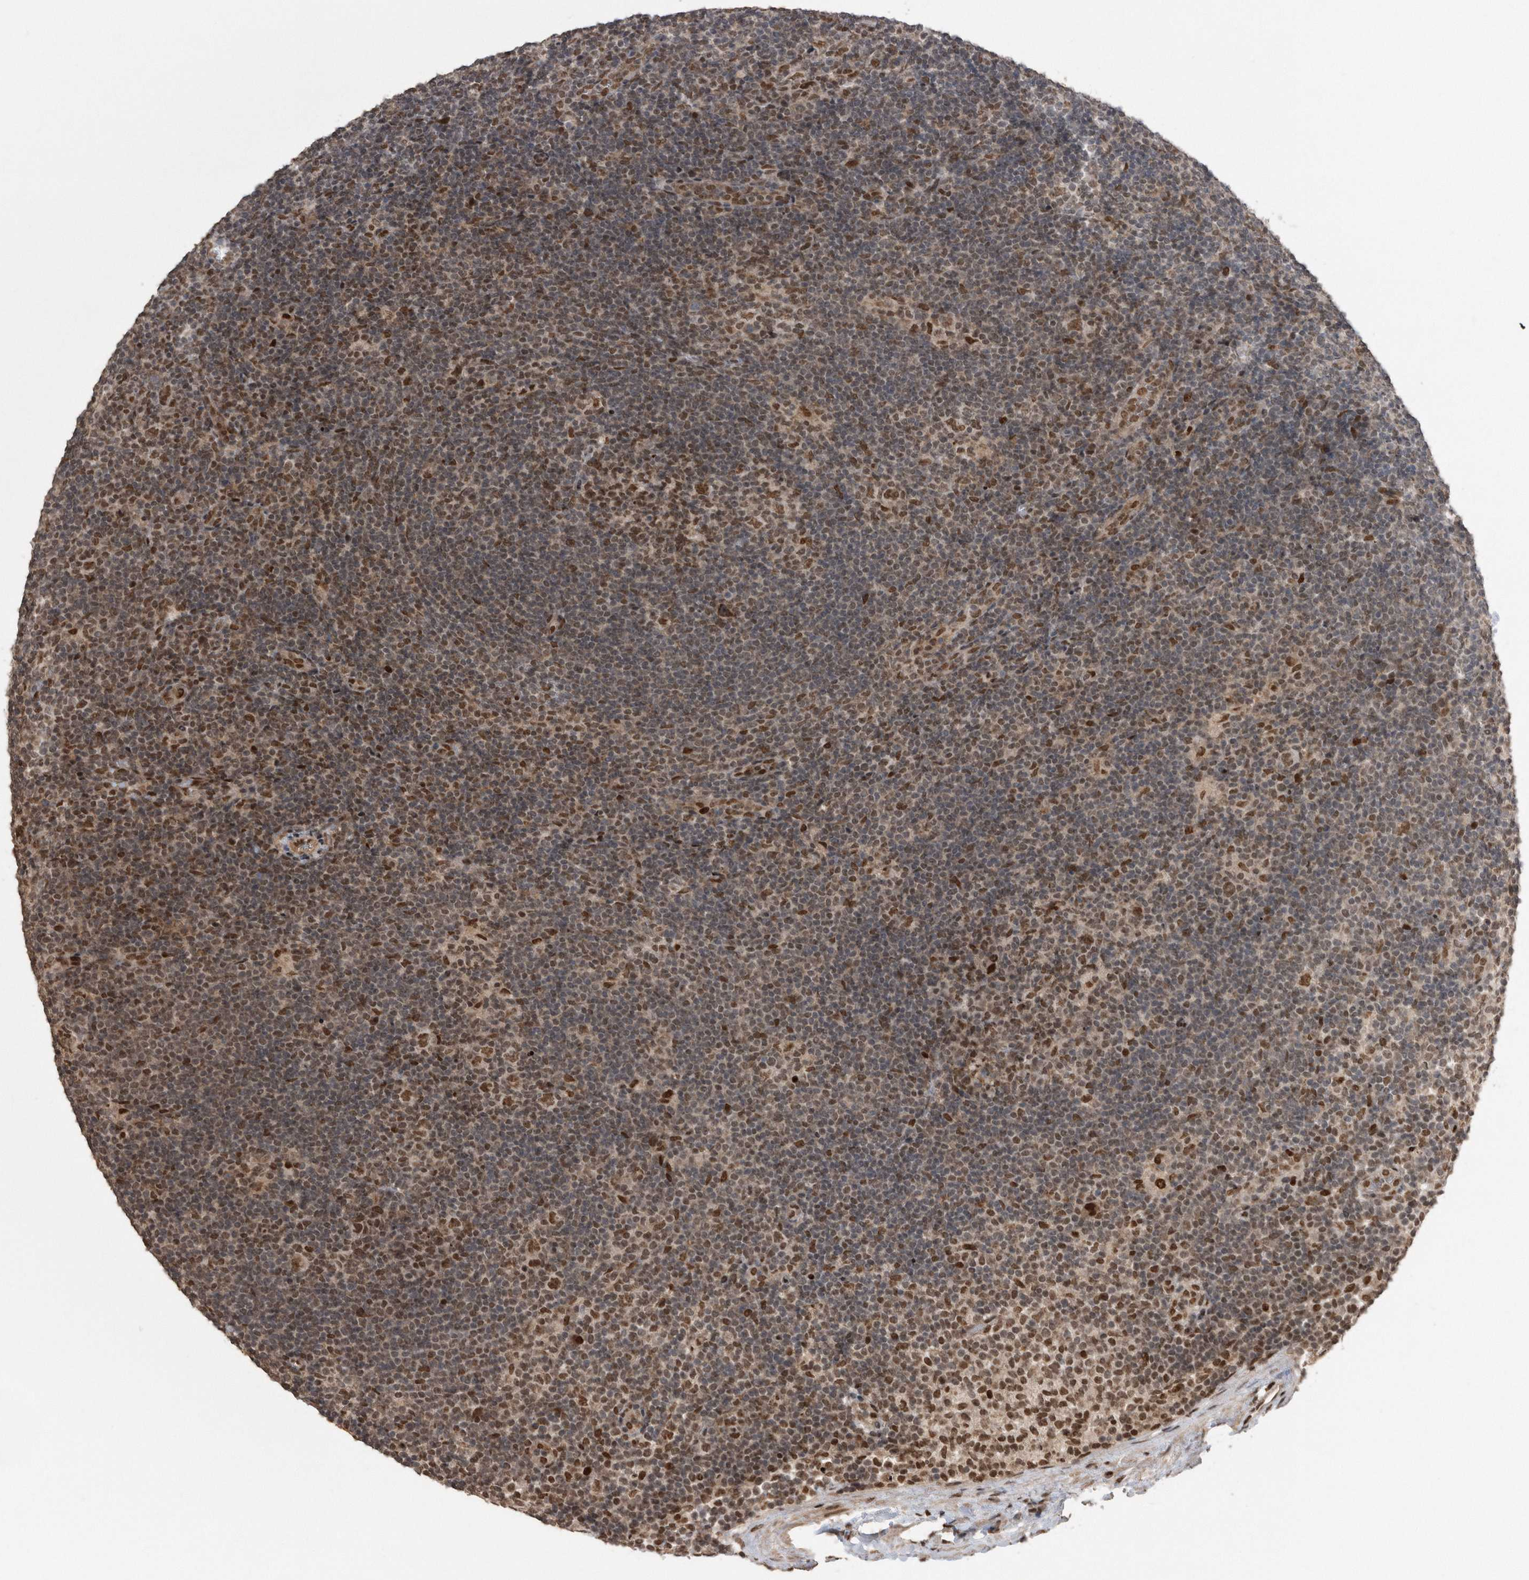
{"staining": {"intensity": "strong", "quantity": ">75%", "location": "nuclear"}, "tissue": "lymphoma", "cell_type": "Tumor cells", "image_type": "cancer", "snomed": [{"axis": "morphology", "description": "Hodgkin's disease, NOS"}, {"axis": "topography", "description": "Lymph node"}], "caption": "This histopathology image exhibits immunohistochemistry (IHC) staining of Hodgkin's disease, with high strong nuclear expression in about >75% of tumor cells.", "gene": "TDRD3", "patient": {"sex": "female", "age": 57}}